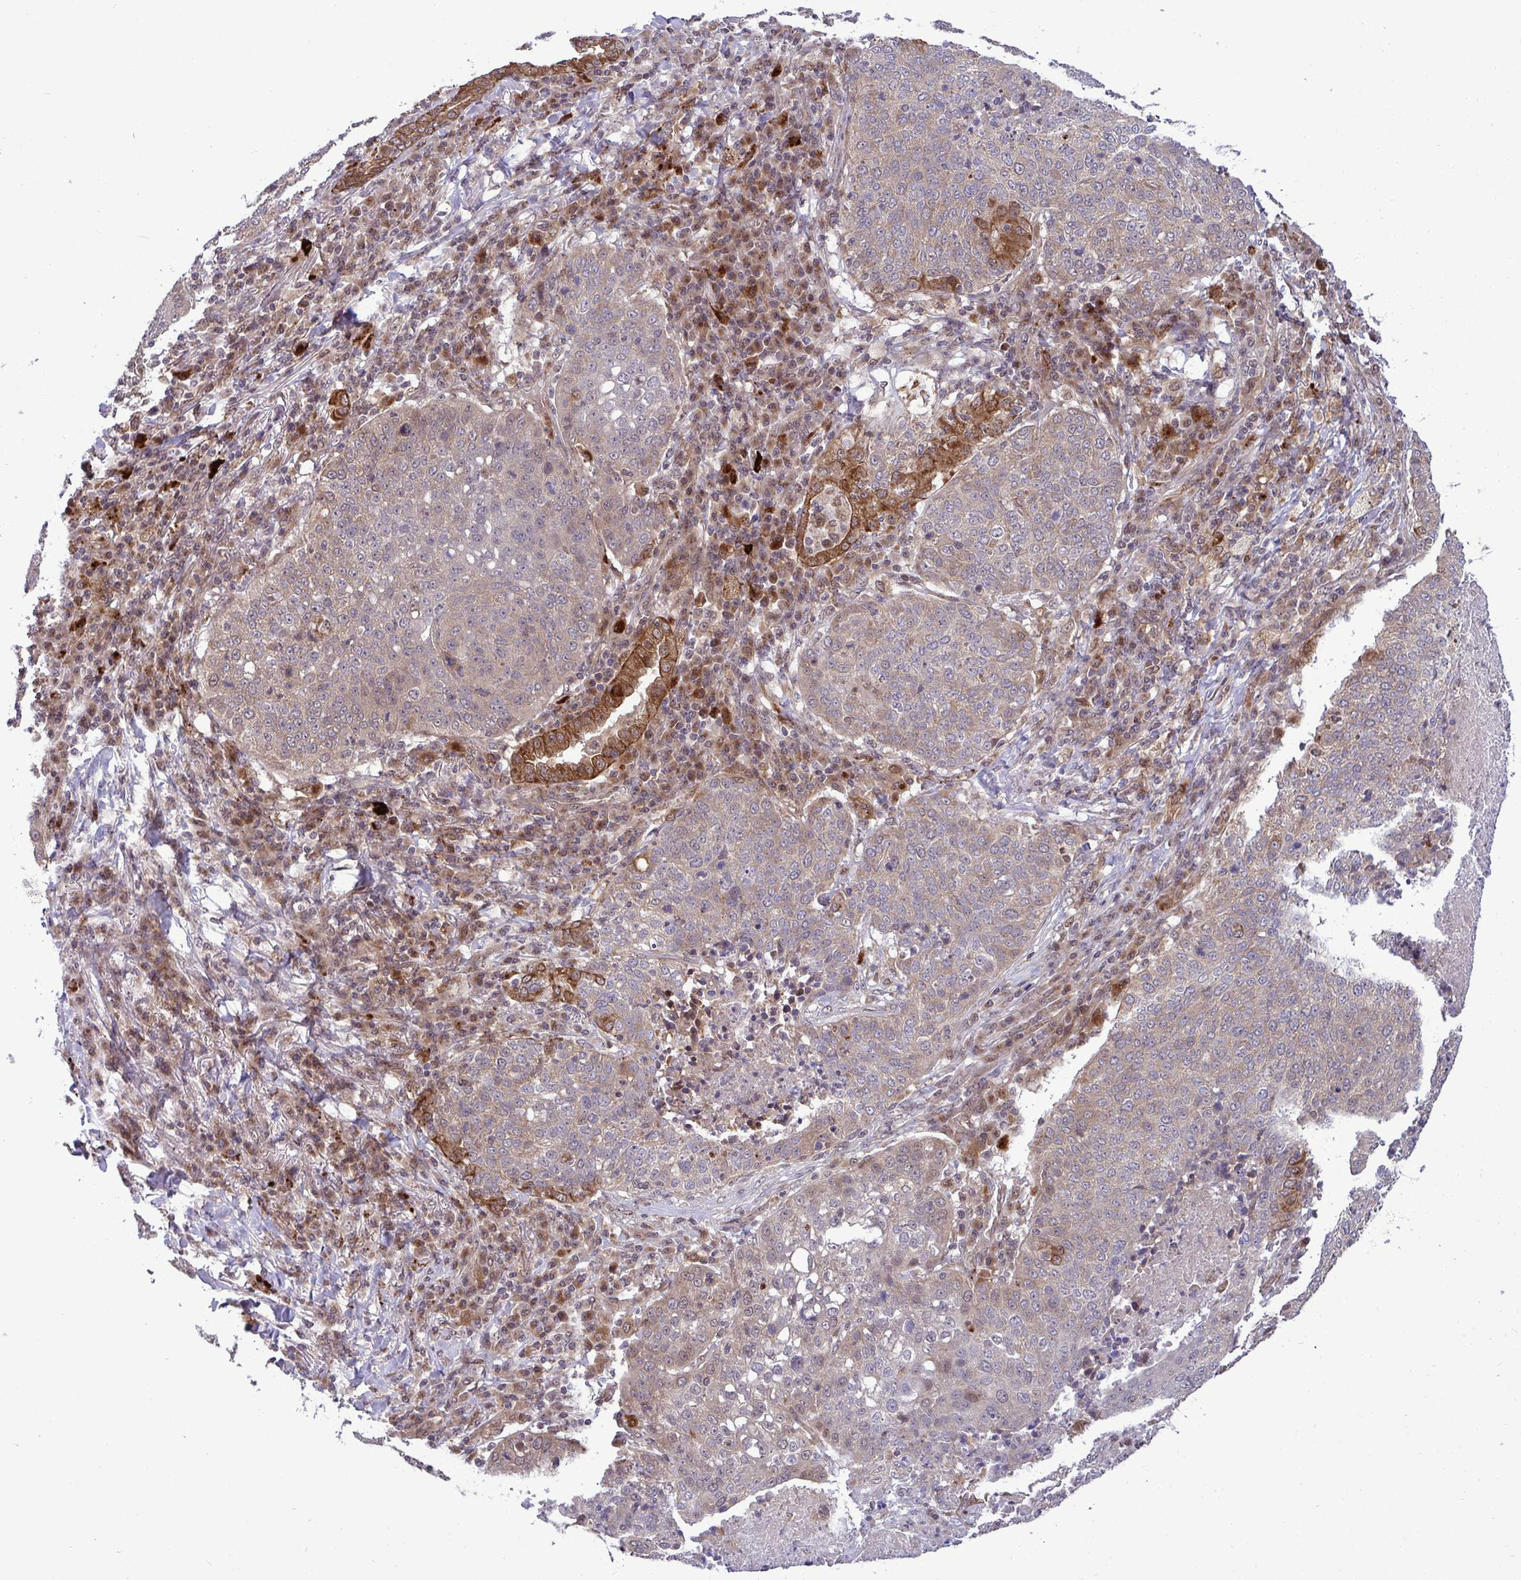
{"staining": {"intensity": "weak", "quantity": "25%-75%", "location": "cytoplasmic/membranous"}, "tissue": "lung cancer", "cell_type": "Tumor cells", "image_type": "cancer", "snomed": [{"axis": "morphology", "description": "Squamous cell carcinoma, NOS"}, {"axis": "topography", "description": "Lung"}], "caption": "Squamous cell carcinoma (lung) stained for a protein (brown) displays weak cytoplasmic/membranous positive expression in approximately 25%-75% of tumor cells.", "gene": "TRIM44", "patient": {"sex": "male", "age": 63}}